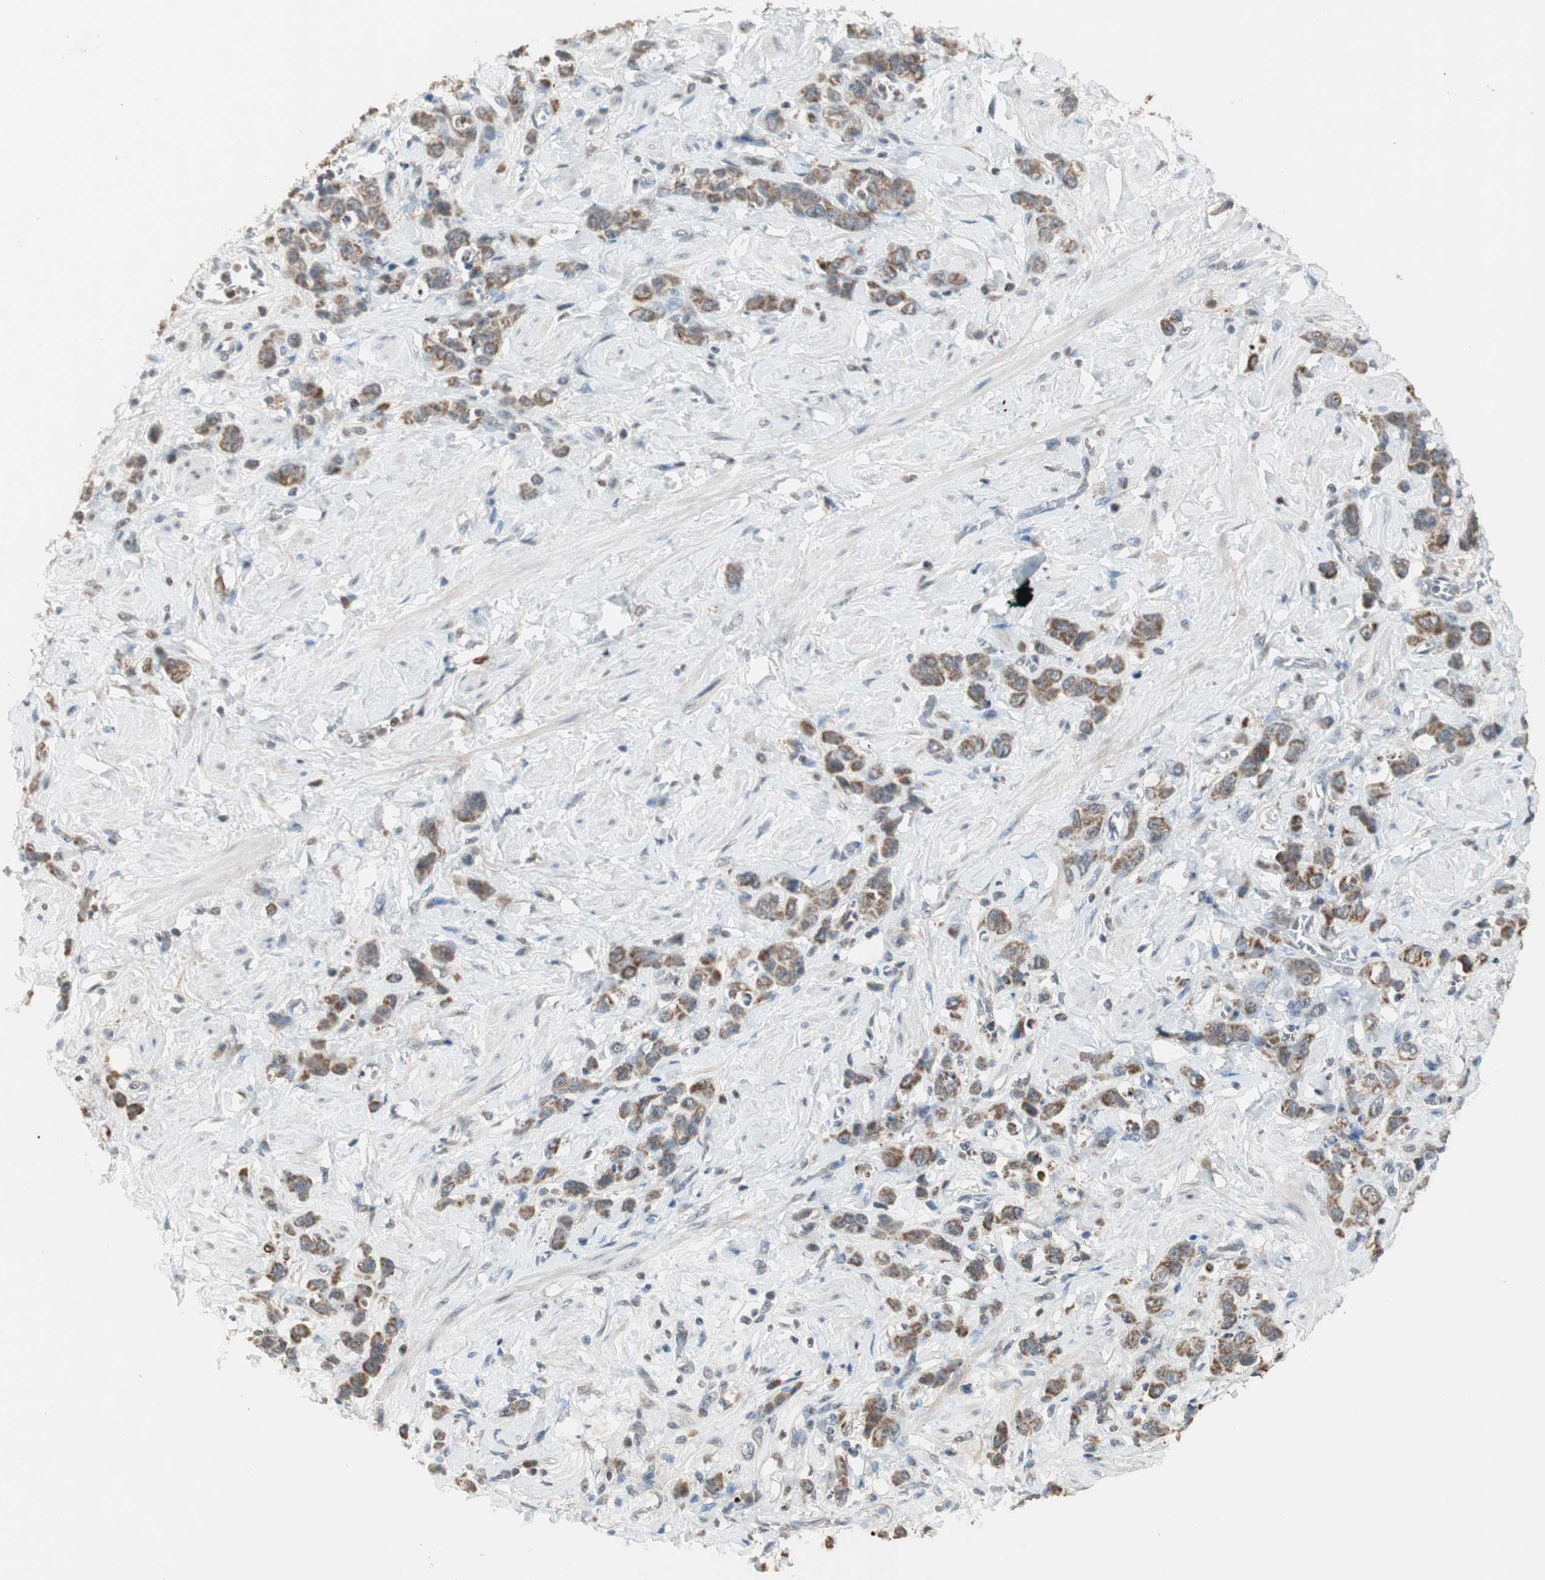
{"staining": {"intensity": "moderate", "quantity": ">75%", "location": "cytoplasmic/membranous"}, "tissue": "stomach cancer", "cell_type": "Tumor cells", "image_type": "cancer", "snomed": [{"axis": "morphology", "description": "Adenocarcinoma, NOS"}, {"axis": "topography", "description": "Stomach"}], "caption": "The photomicrograph reveals staining of stomach cancer (adenocarcinoma), revealing moderate cytoplasmic/membranous protein expression (brown color) within tumor cells.", "gene": "PRELID1", "patient": {"sex": "male", "age": 82}}